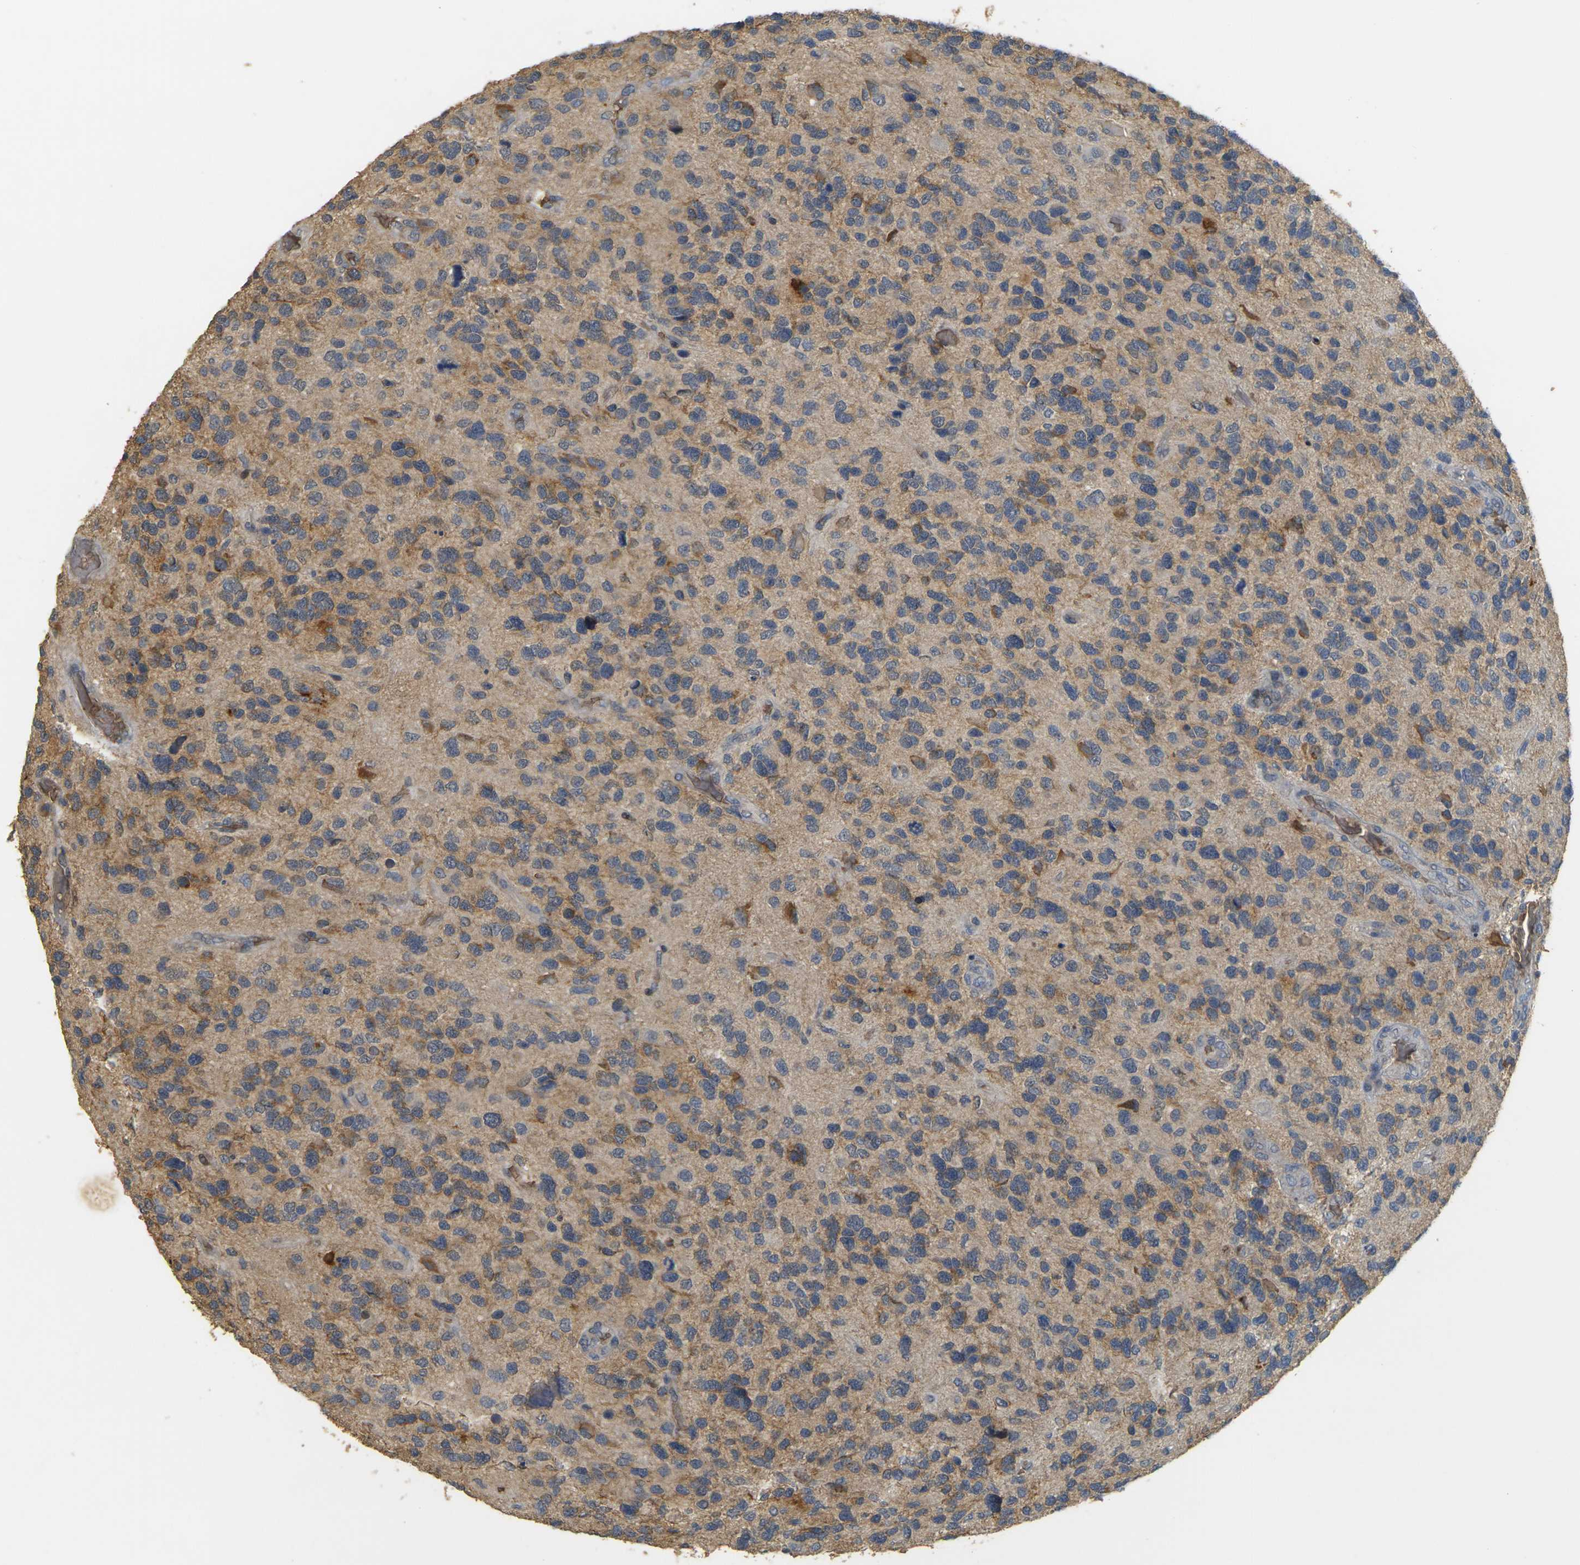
{"staining": {"intensity": "weak", "quantity": "<25%", "location": "cytoplasmic/membranous"}, "tissue": "glioma", "cell_type": "Tumor cells", "image_type": "cancer", "snomed": [{"axis": "morphology", "description": "Glioma, malignant, High grade"}, {"axis": "topography", "description": "Brain"}], "caption": "Malignant glioma (high-grade) stained for a protein using immunohistochemistry (IHC) demonstrates no expression tumor cells.", "gene": "MEGF9", "patient": {"sex": "female", "age": 58}}